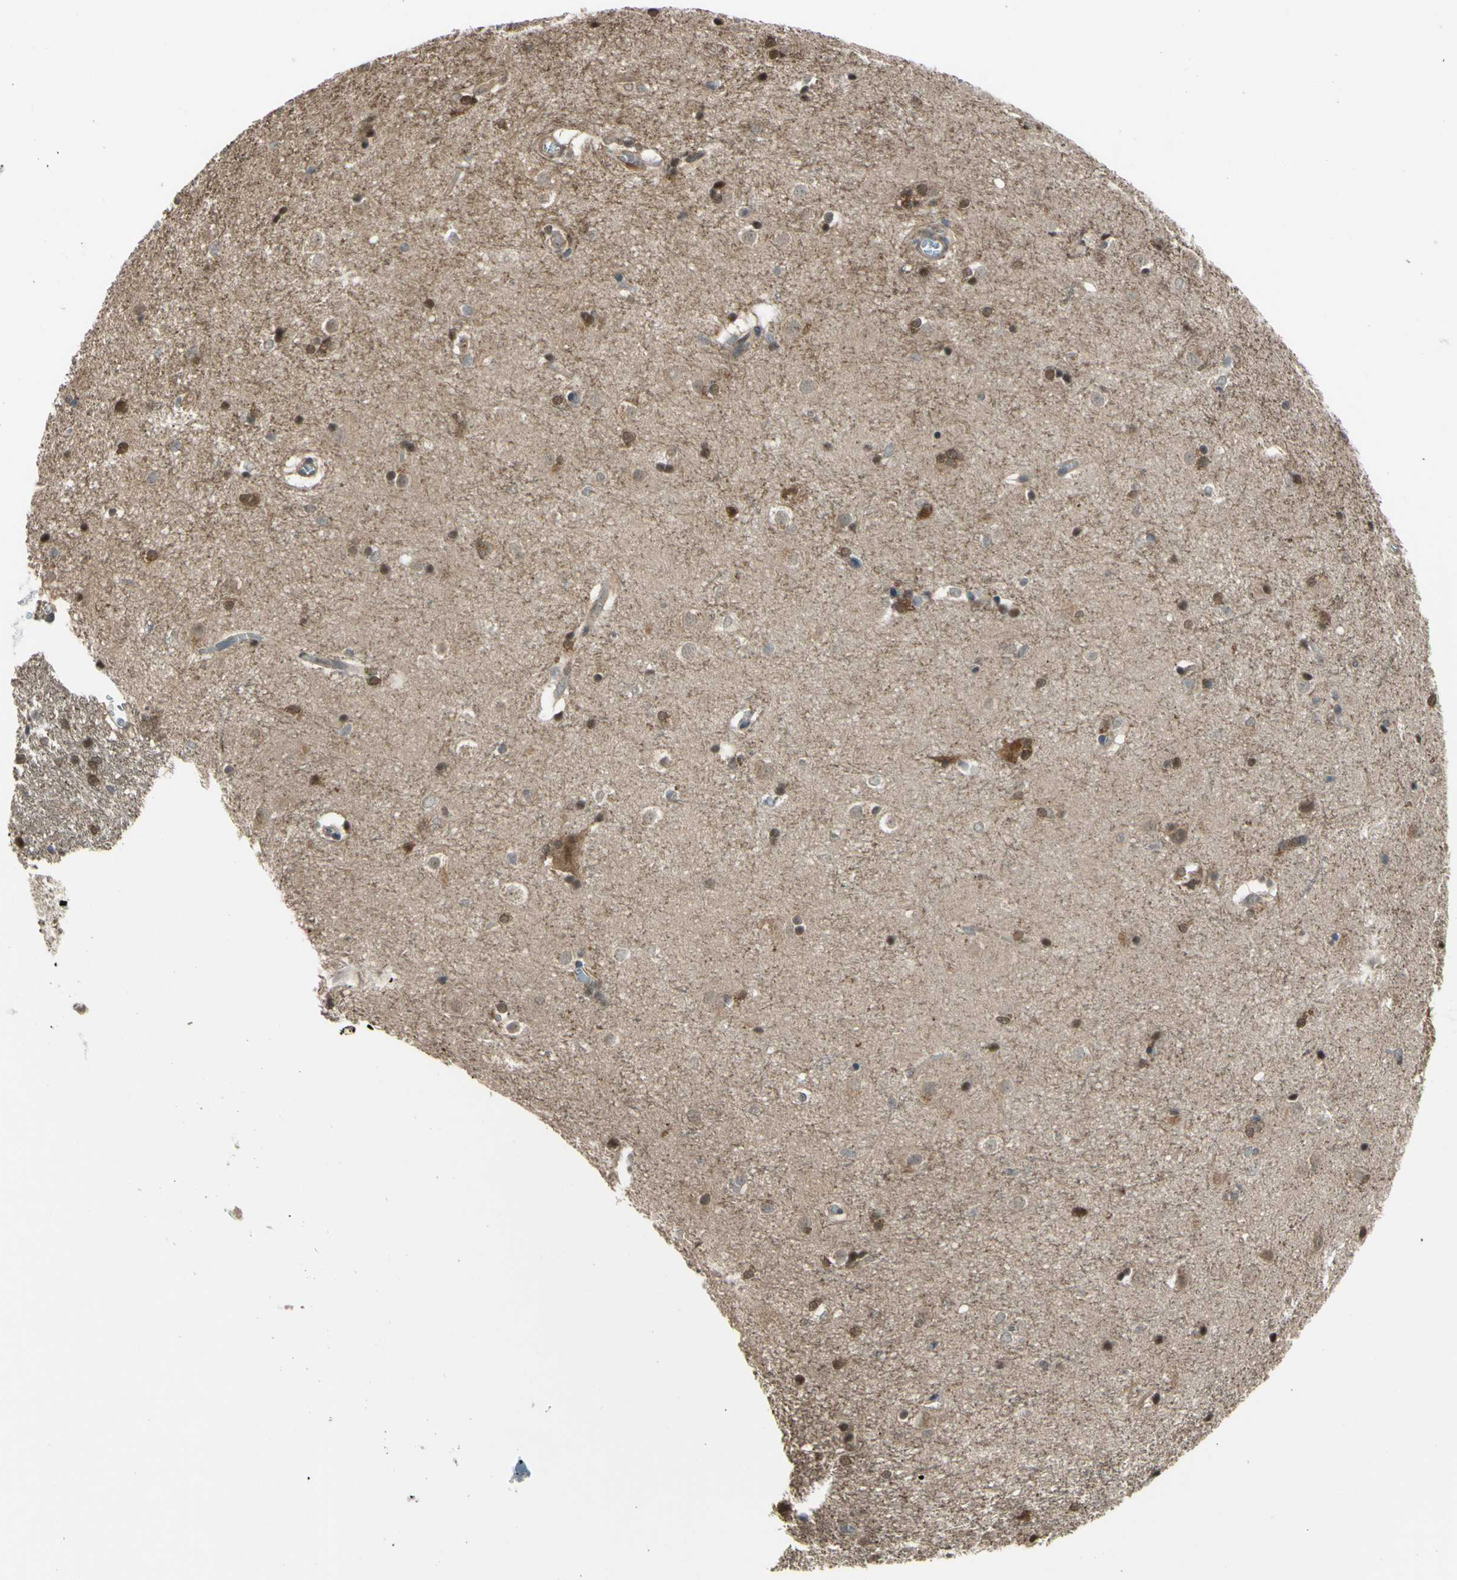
{"staining": {"intensity": "weak", "quantity": "25%-75%", "location": "cytoplasmic/membranous,nuclear"}, "tissue": "caudate", "cell_type": "Glial cells", "image_type": "normal", "snomed": [{"axis": "morphology", "description": "Normal tissue, NOS"}, {"axis": "topography", "description": "Lateral ventricle wall"}], "caption": "Immunohistochemistry (IHC) of unremarkable human caudate exhibits low levels of weak cytoplasmic/membranous,nuclear expression in approximately 25%-75% of glial cells. (IHC, brightfield microscopy, high magnification).", "gene": "YWHAQ", "patient": {"sex": "female", "age": 19}}